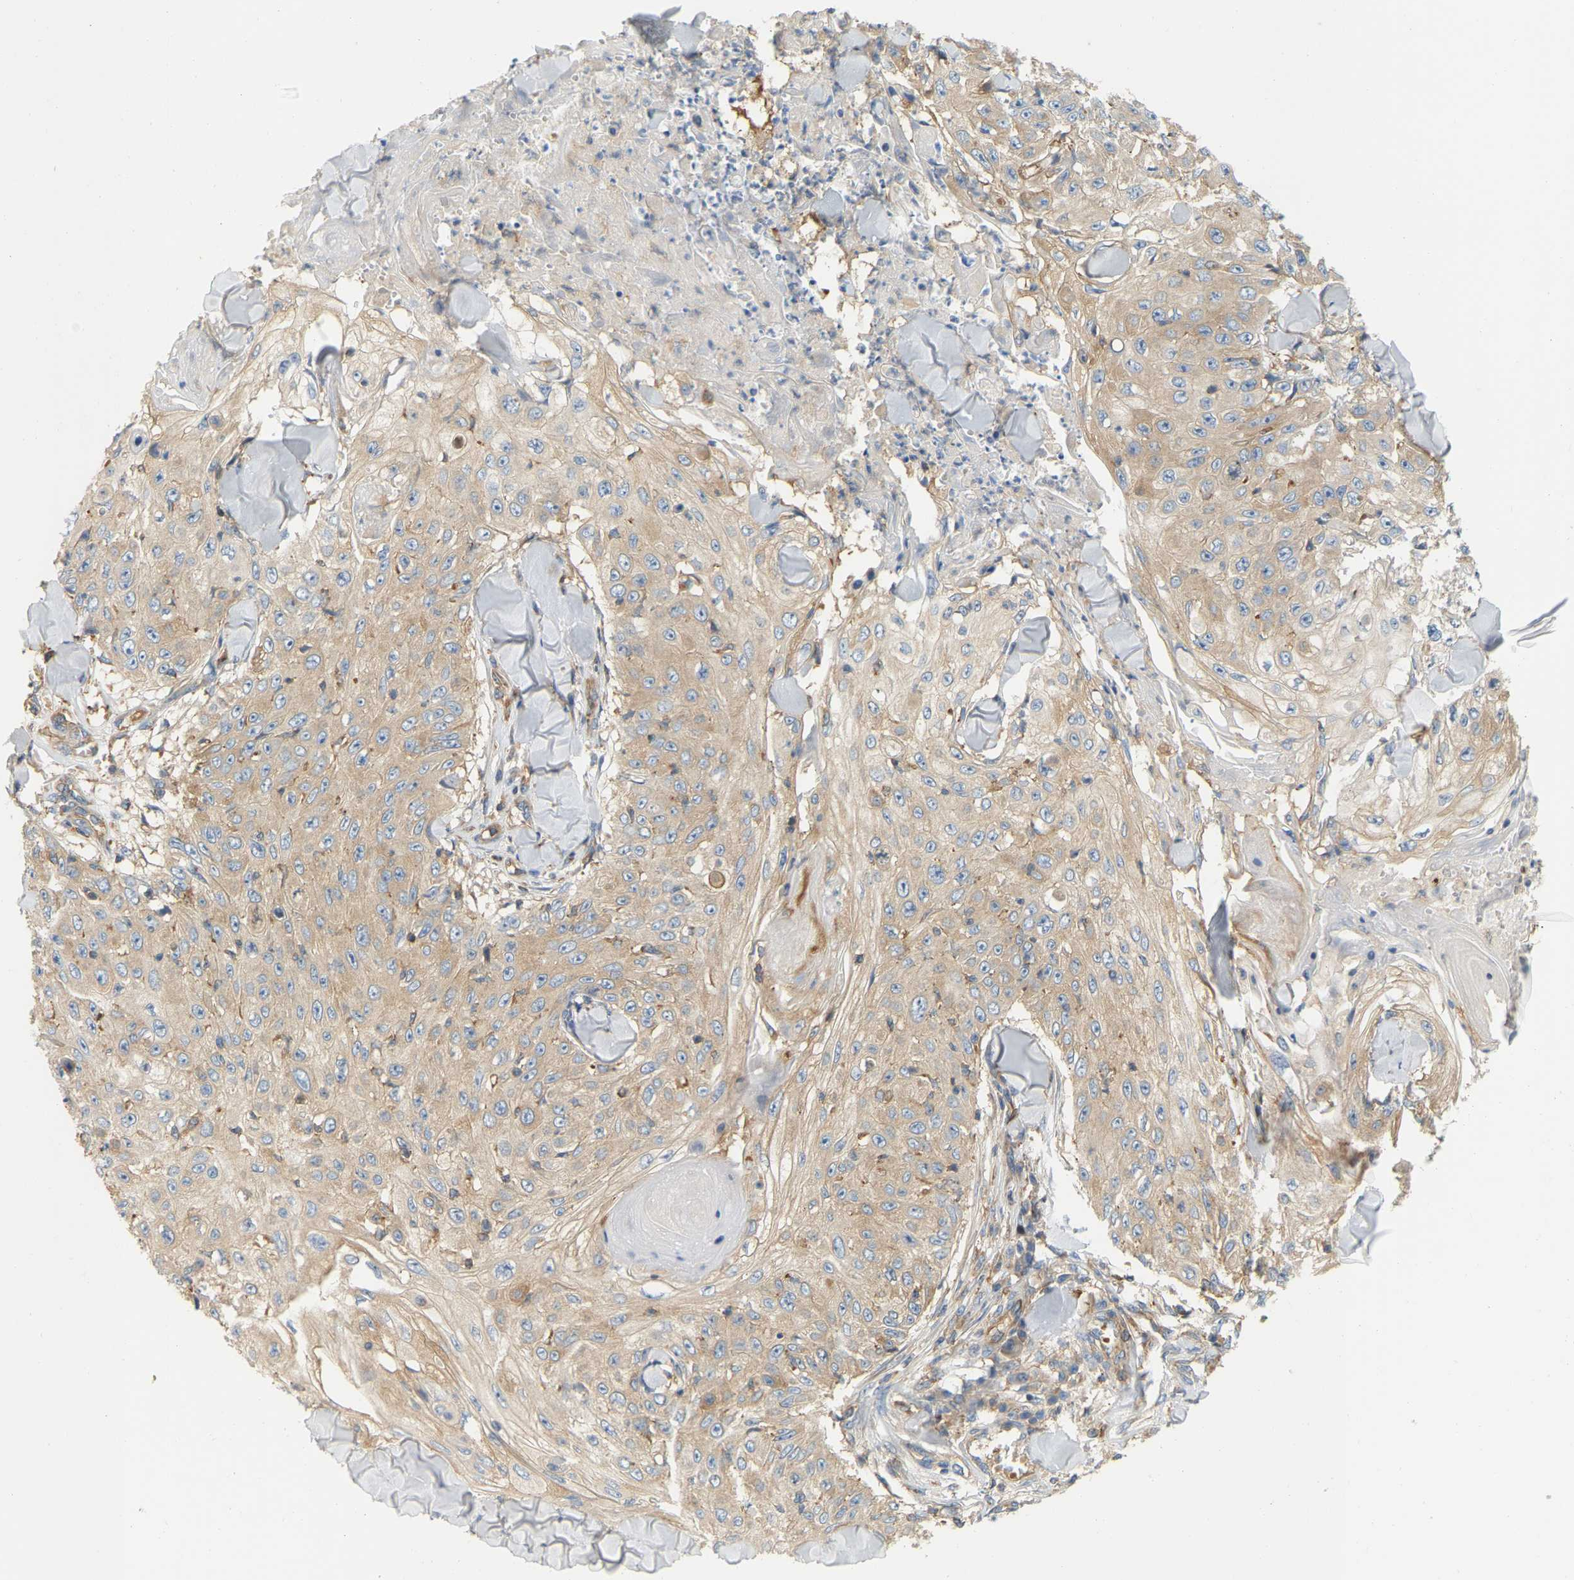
{"staining": {"intensity": "weak", "quantity": "25%-75%", "location": "cytoplasmic/membranous"}, "tissue": "skin cancer", "cell_type": "Tumor cells", "image_type": "cancer", "snomed": [{"axis": "morphology", "description": "Squamous cell carcinoma, NOS"}, {"axis": "topography", "description": "Skin"}], "caption": "The histopathology image demonstrates immunohistochemical staining of squamous cell carcinoma (skin). There is weak cytoplasmic/membranous positivity is present in about 25%-75% of tumor cells.", "gene": "AKAP13", "patient": {"sex": "male", "age": 86}}